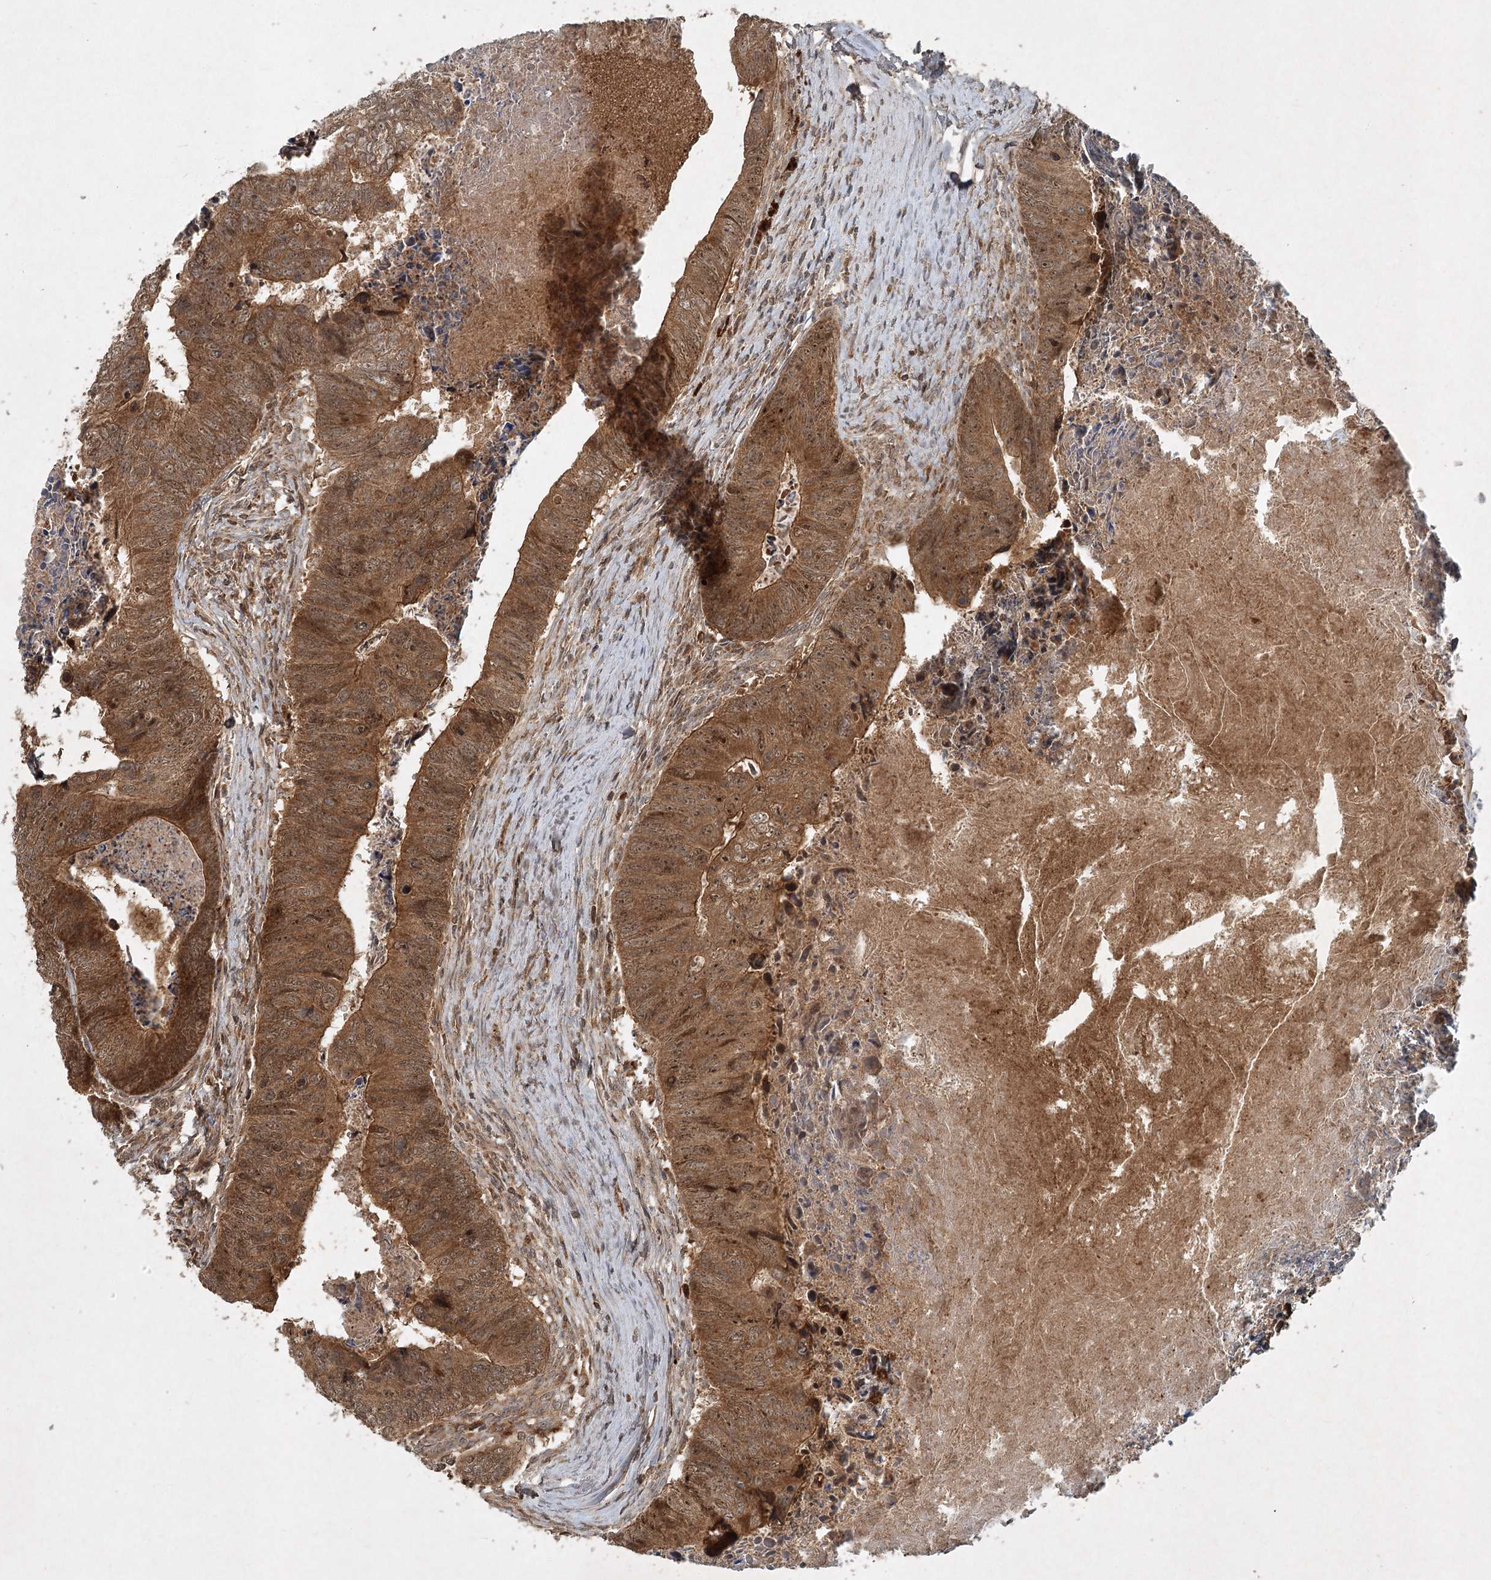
{"staining": {"intensity": "moderate", "quantity": ">75%", "location": "cytoplasmic/membranous"}, "tissue": "colorectal cancer", "cell_type": "Tumor cells", "image_type": "cancer", "snomed": [{"axis": "morphology", "description": "Adenocarcinoma, NOS"}, {"axis": "topography", "description": "Colon"}], "caption": "Human colorectal adenocarcinoma stained with a brown dye reveals moderate cytoplasmic/membranous positive staining in about >75% of tumor cells.", "gene": "UNC93A", "patient": {"sex": "female", "age": 67}}